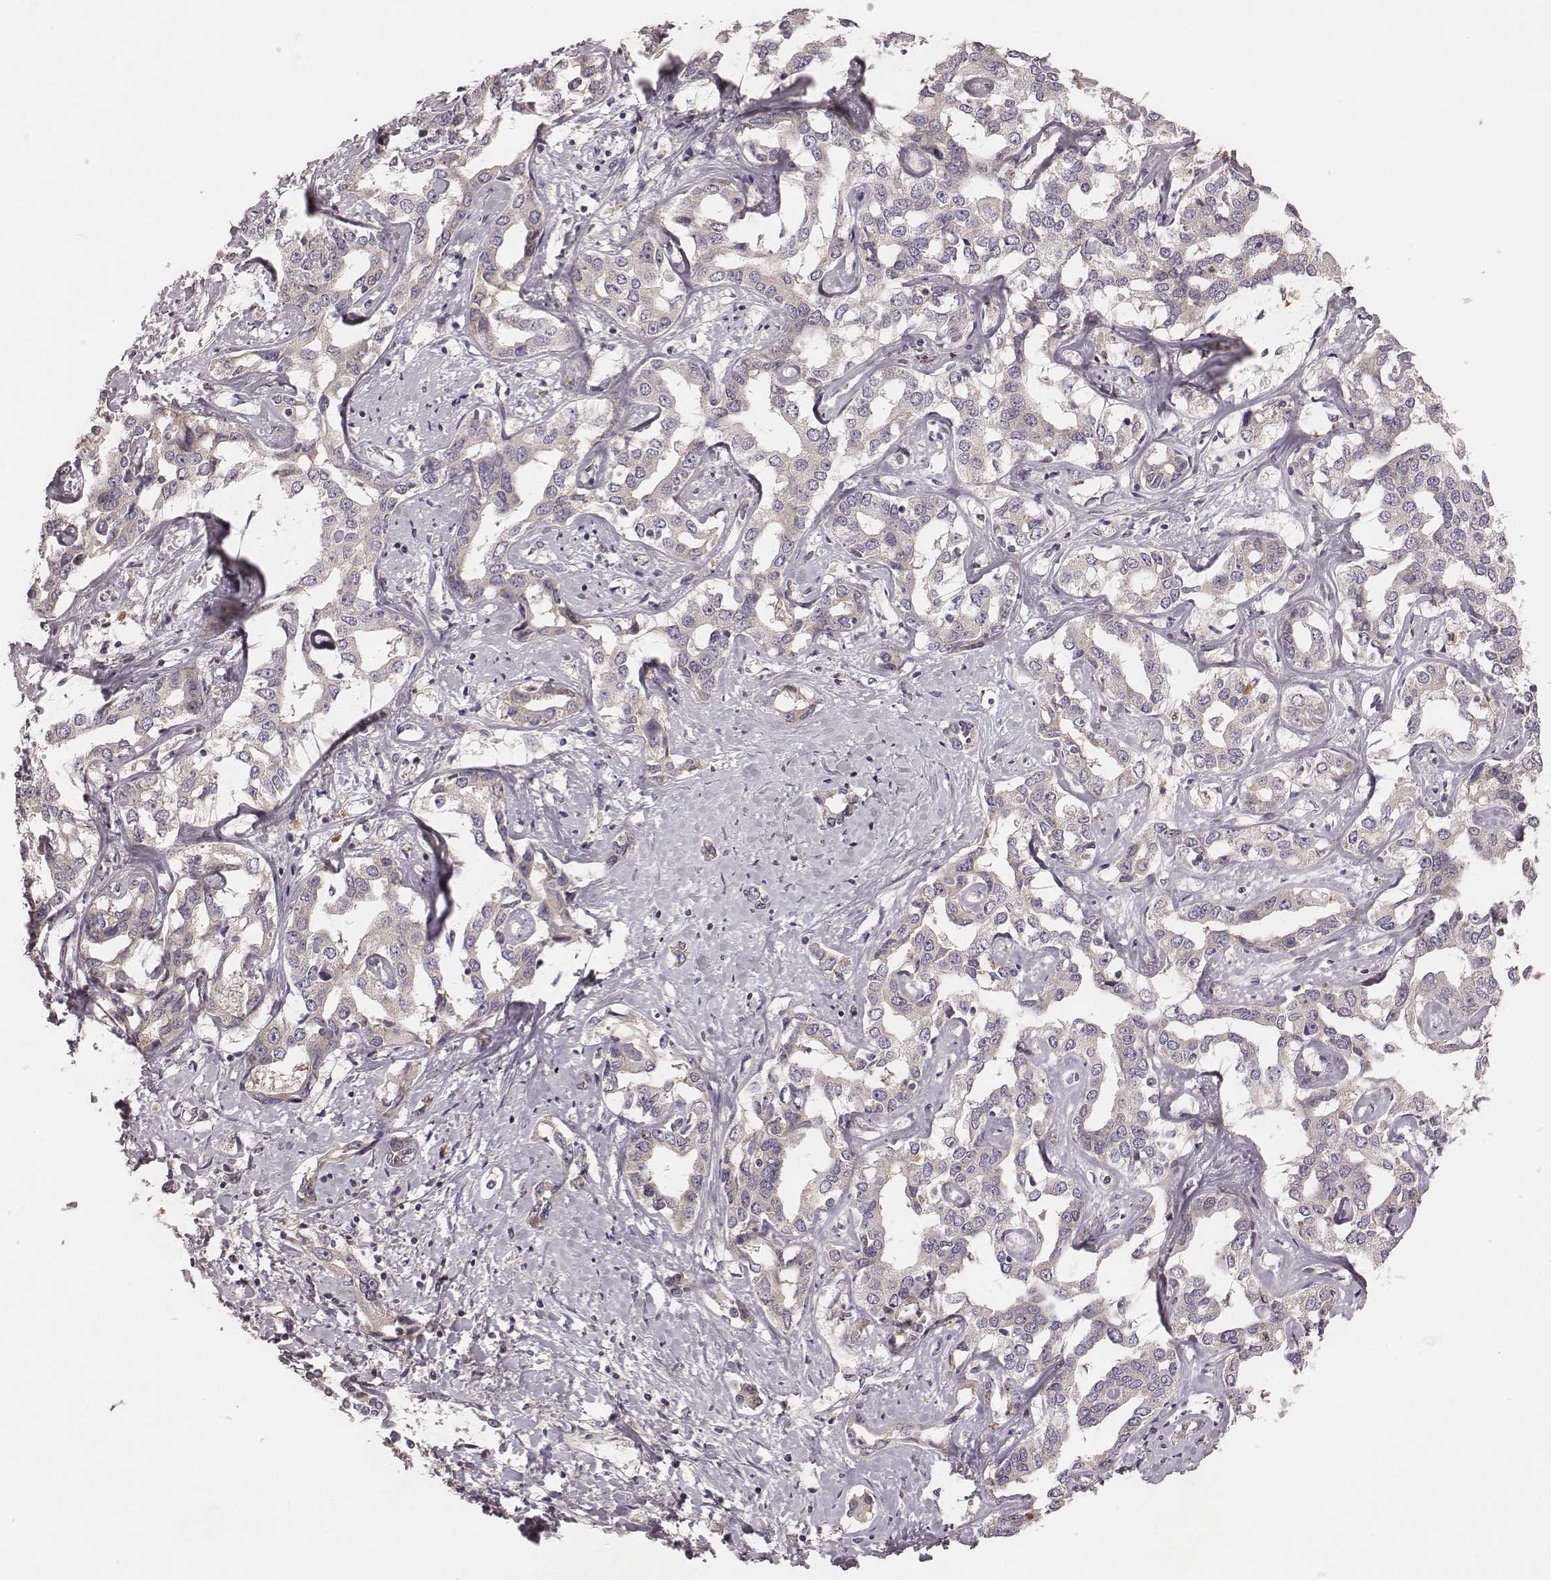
{"staining": {"intensity": "weak", "quantity": "25%-75%", "location": "cytoplasmic/membranous"}, "tissue": "liver cancer", "cell_type": "Tumor cells", "image_type": "cancer", "snomed": [{"axis": "morphology", "description": "Cholangiocarcinoma"}, {"axis": "topography", "description": "Liver"}], "caption": "Cholangiocarcinoma (liver) was stained to show a protein in brown. There is low levels of weak cytoplasmic/membranous expression in about 25%-75% of tumor cells.", "gene": "P2RX5", "patient": {"sex": "male", "age": 59}}